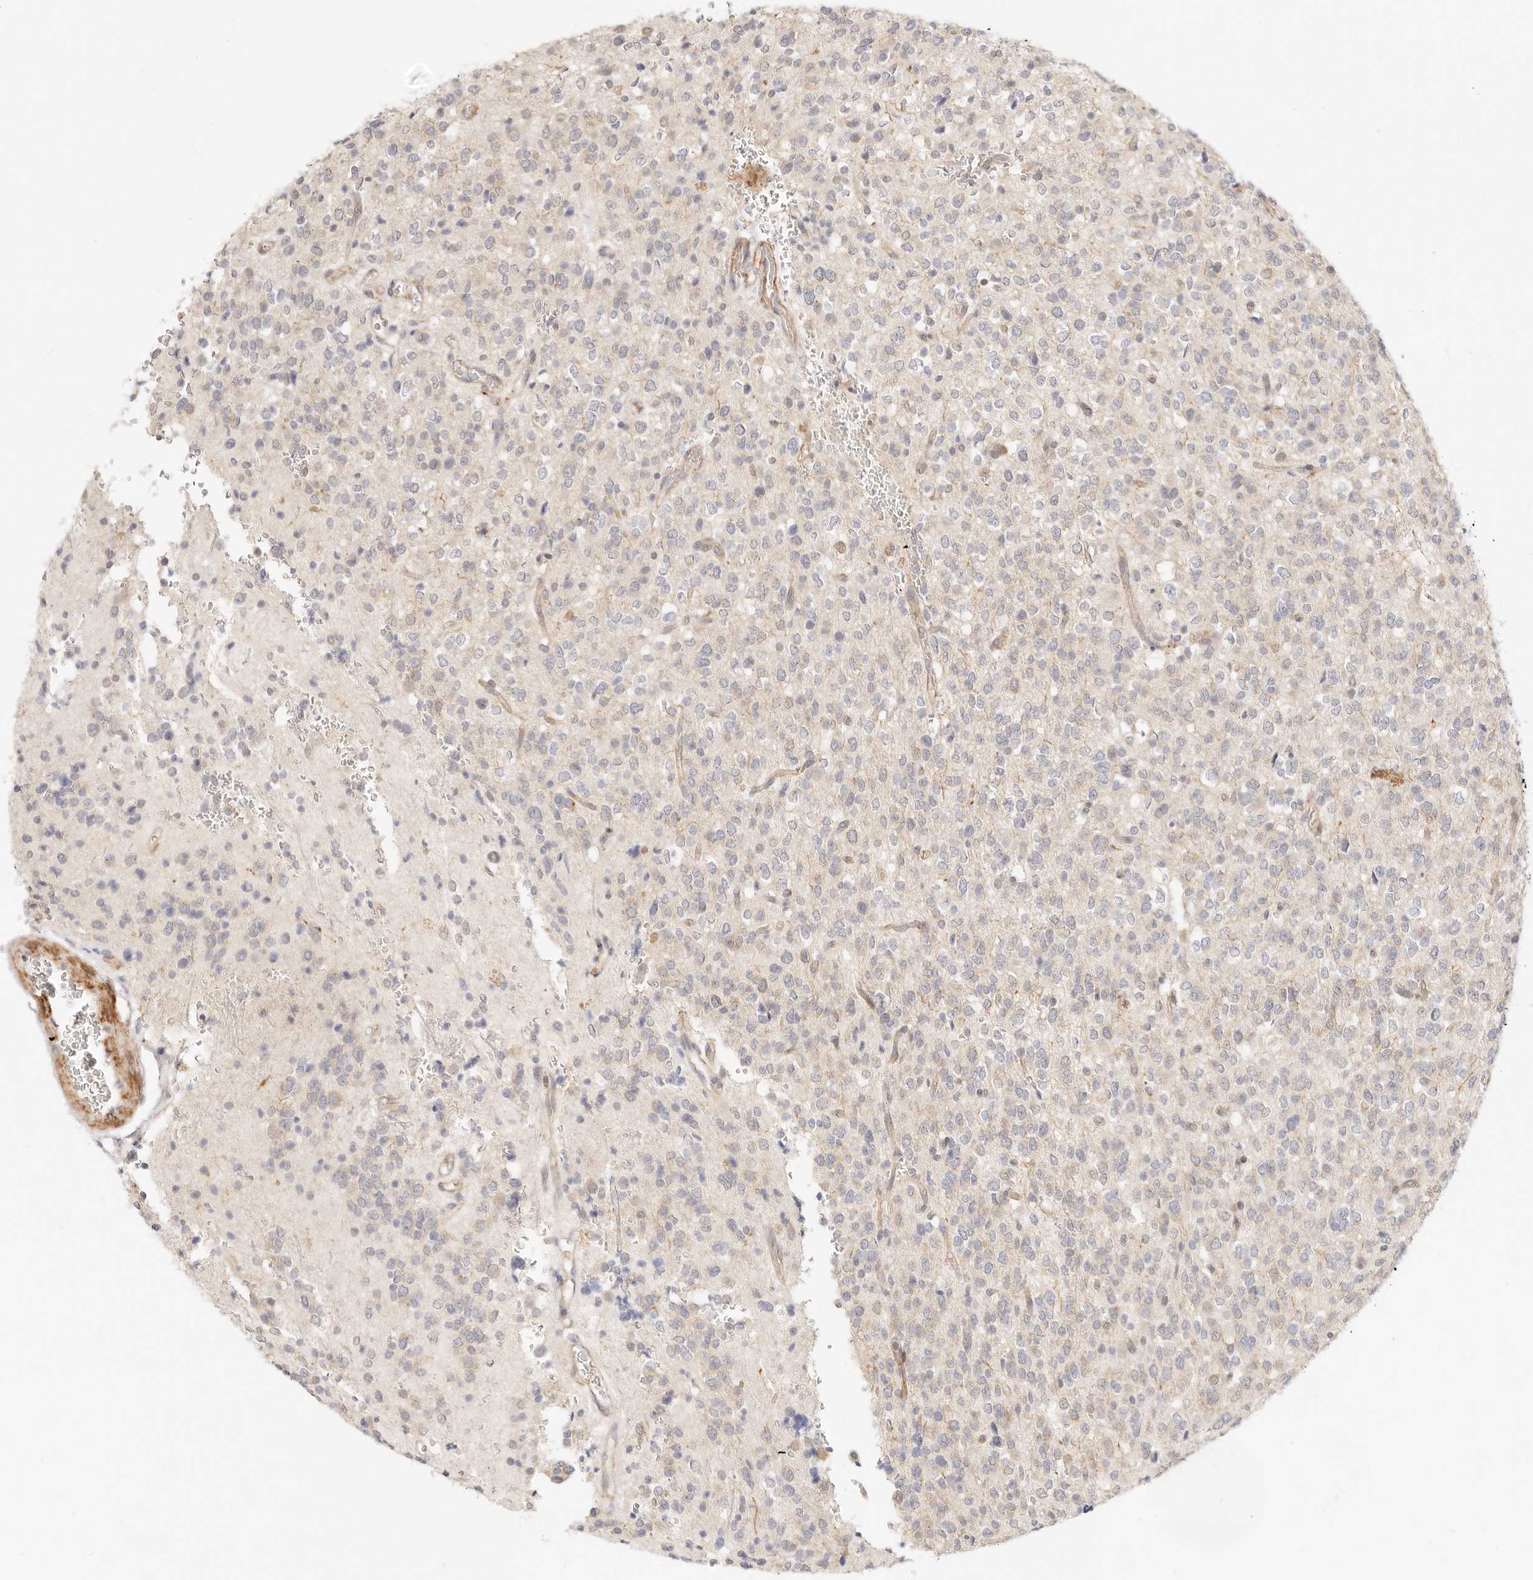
{"staining": {"intensity": "weak", "quantity": "<25%", "location": "cytoplasmic/membranous"}, "tissue": "glioma", "cell_type": "Tumor cells", "image_type": "cancer", "snomed": [{"axis": "morphology", "description": "Glioma, malignant, High grade"}, {"axis": "topography", "description": "Brain"}], "caption": "This is an IHC histopathology image of human malignant glioma (high-grade). There is no positivity in tumor cells.", "gene": "UBXN10", "patient": {"sex": "male", "age": 34}}